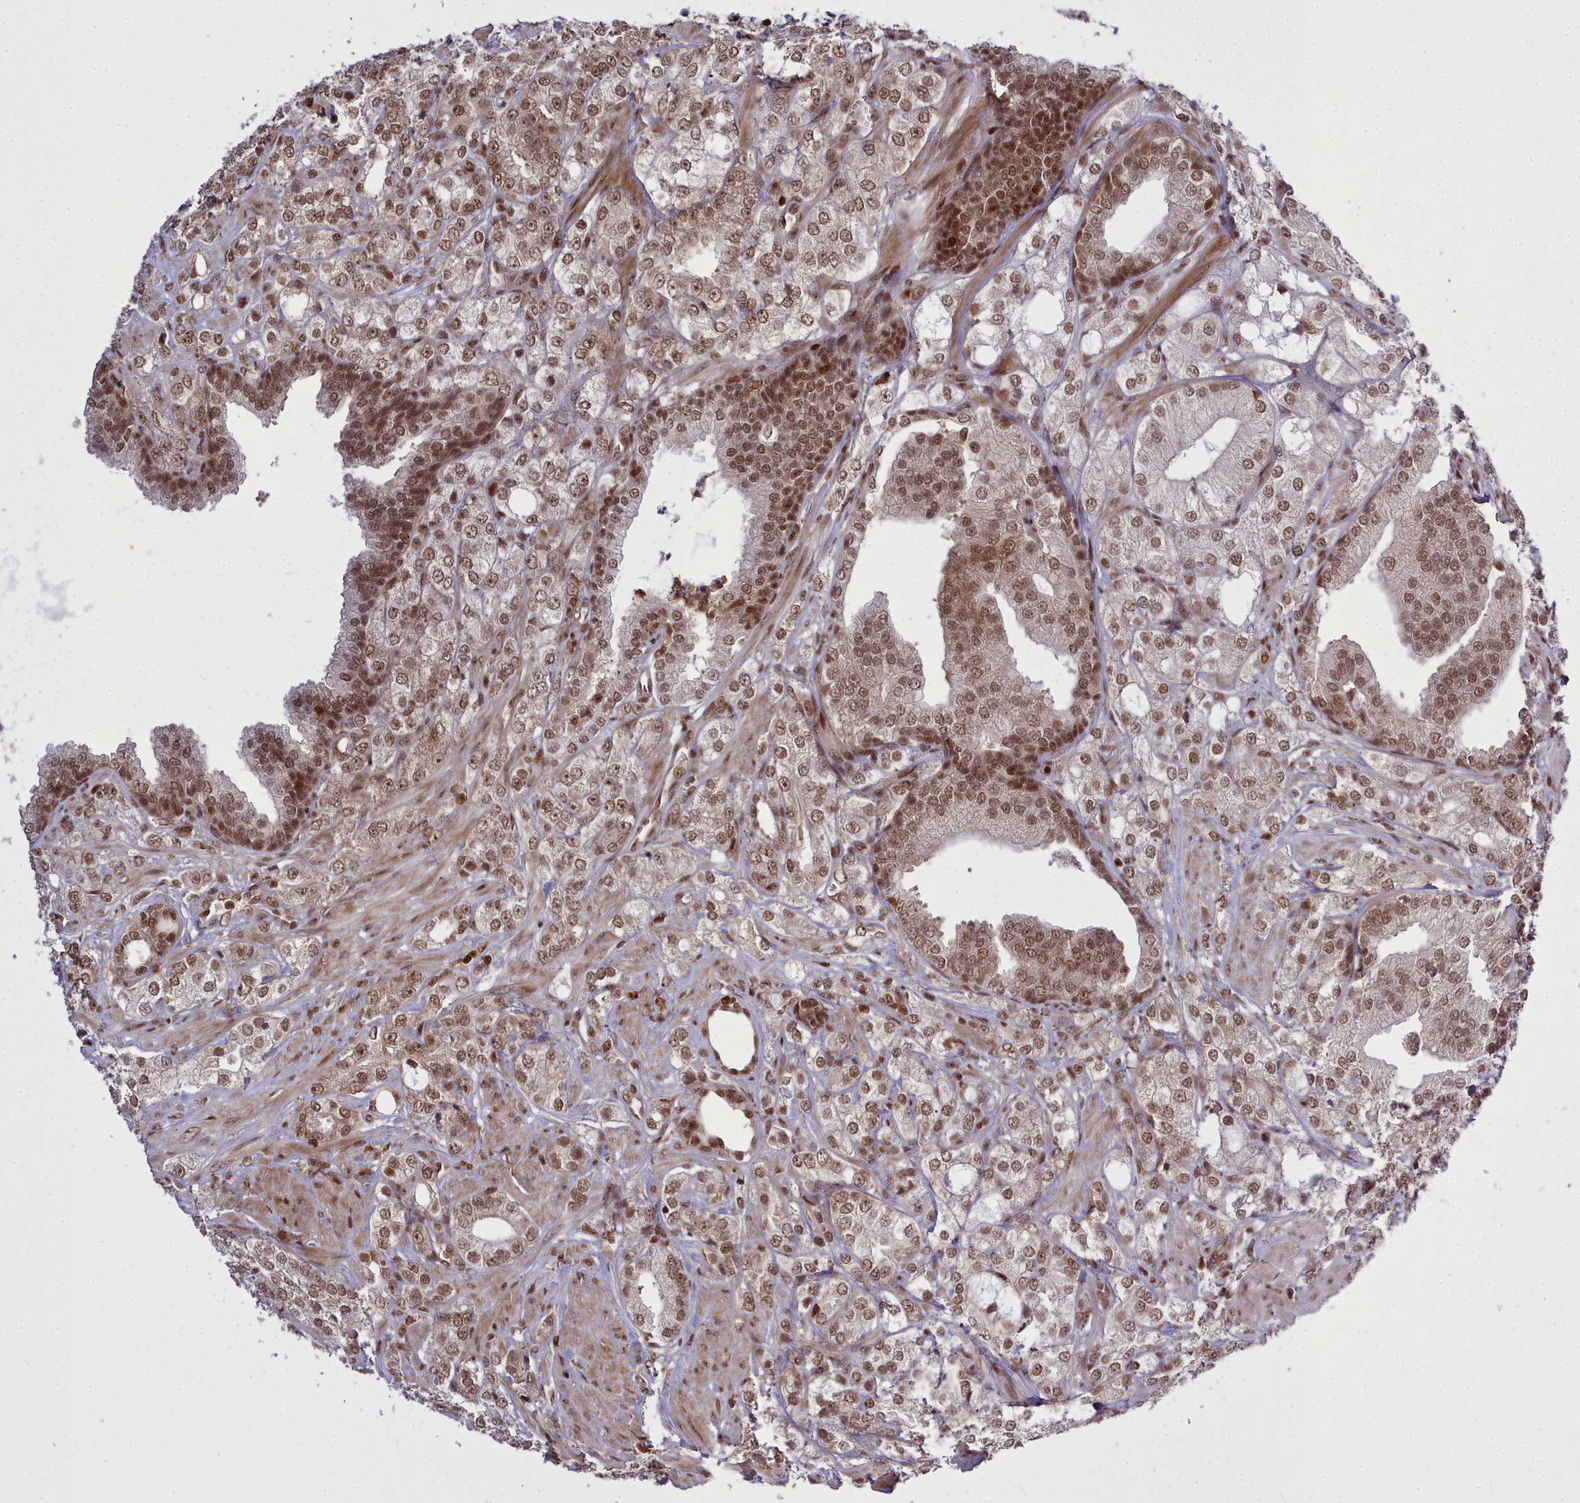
{"staining": {"intensity": "moderate", "quantity": ">75%", "location": "nuclear"}, "tissue": "prostate cancer", "cell_type": "Tumor cells", "image_type": "cancer", "snomed": [{"axis": "morphology", "description": "Adenocarcinoma, High grade"}, {"axis": "topography", "description": "Prostate"}], "caption": "The micrograph exhibits a brown stain indicating the presence of a protein in the nuclear of tumor cells in high-grade adenocarcinoma (prostate).", "gene": "GMEB1", "patient": {"sex": "male", "age": 50}}